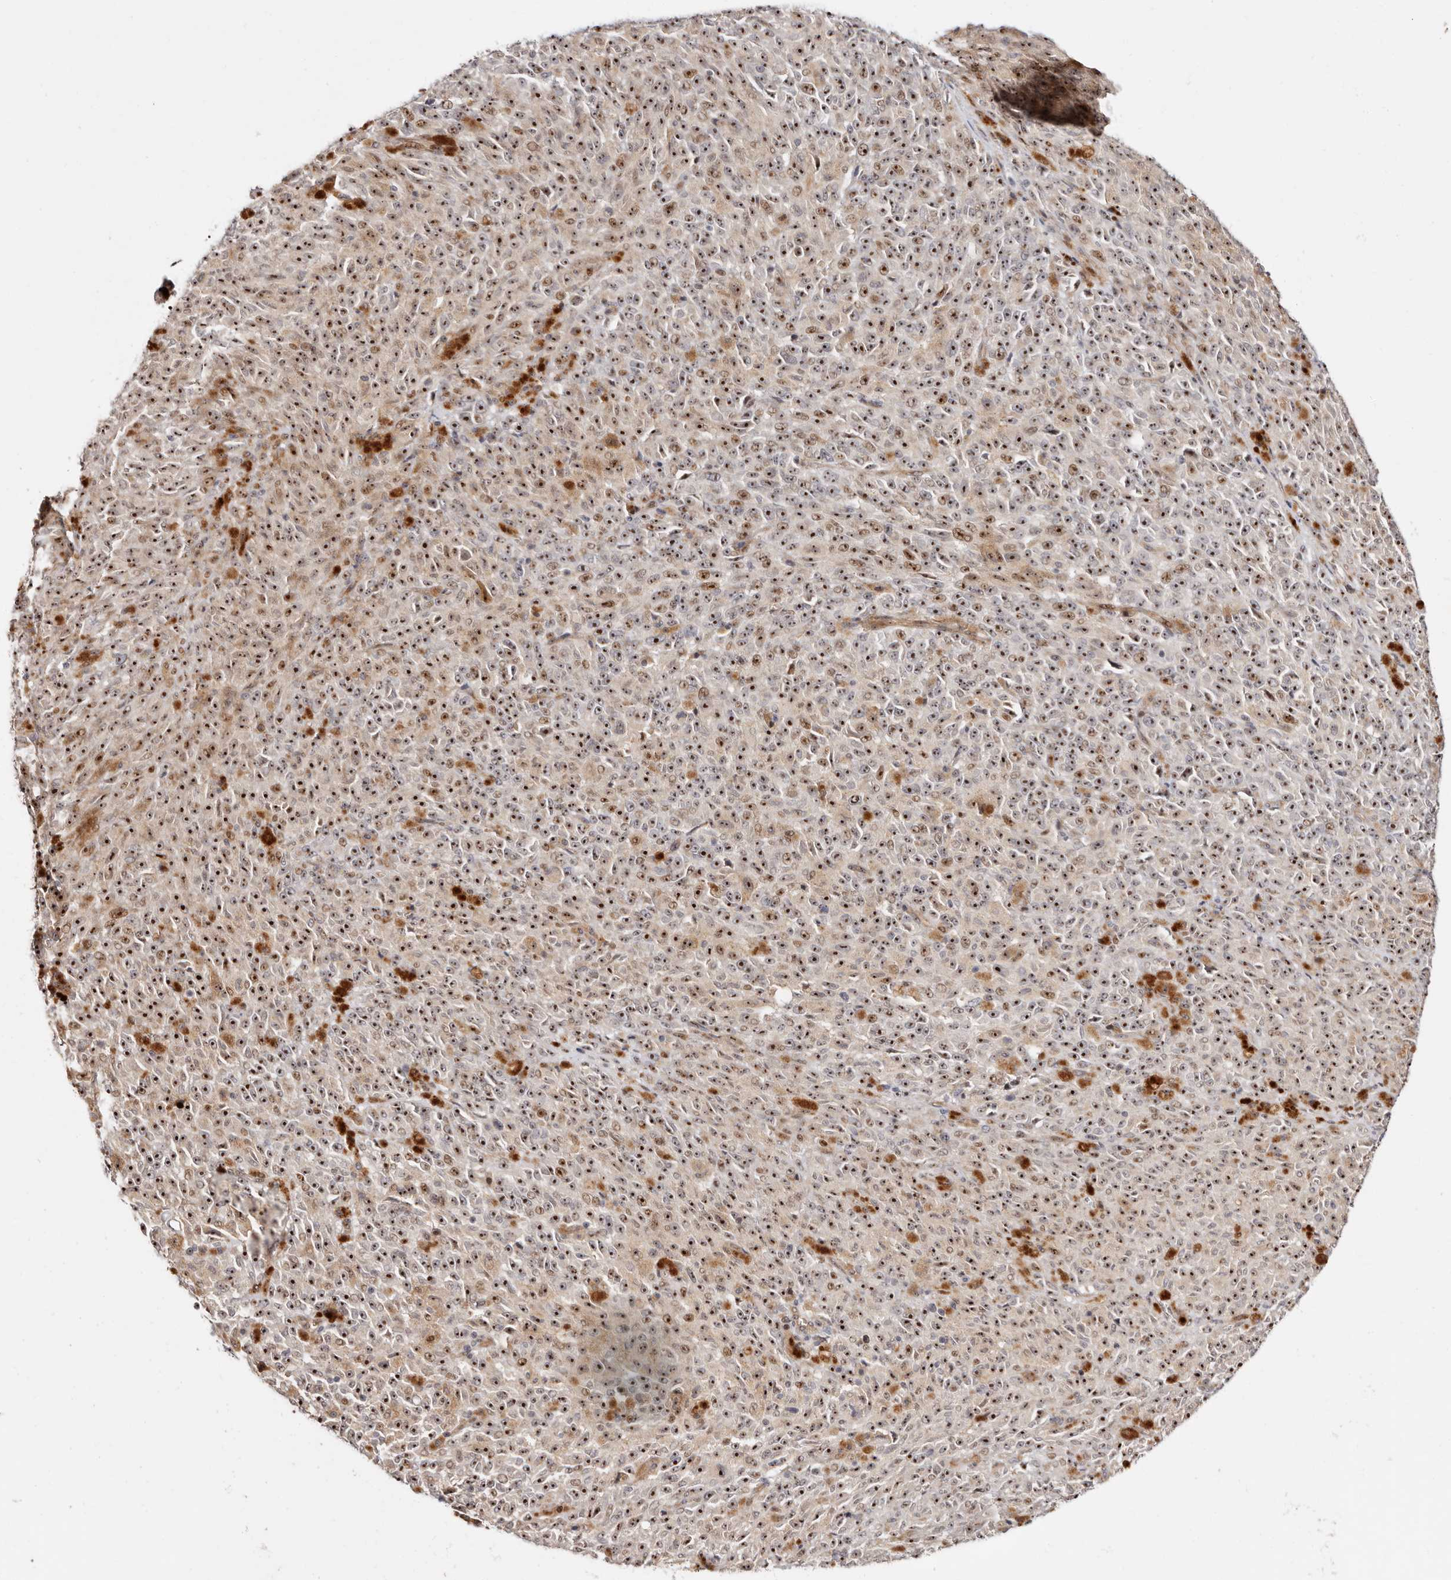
{"staining": {"intensity": "strong", "quantity": ">75%", "location": "nuclear"}, "tissue": "melanoma", "cell_type": "Tumor cells", "image_type": "cancer", "snomed": [{"axis": "morphology", "description": "Malignant melanoma, NOS"}, {"axis": "topography", "description": "Skin"}], "caption": "Protein staining displays strong nuclear expression in approximately >75% of tumor cells in malignant melanoma.", "gene": "ODF2L", "patient": {"sex": "female", "age": 82}}